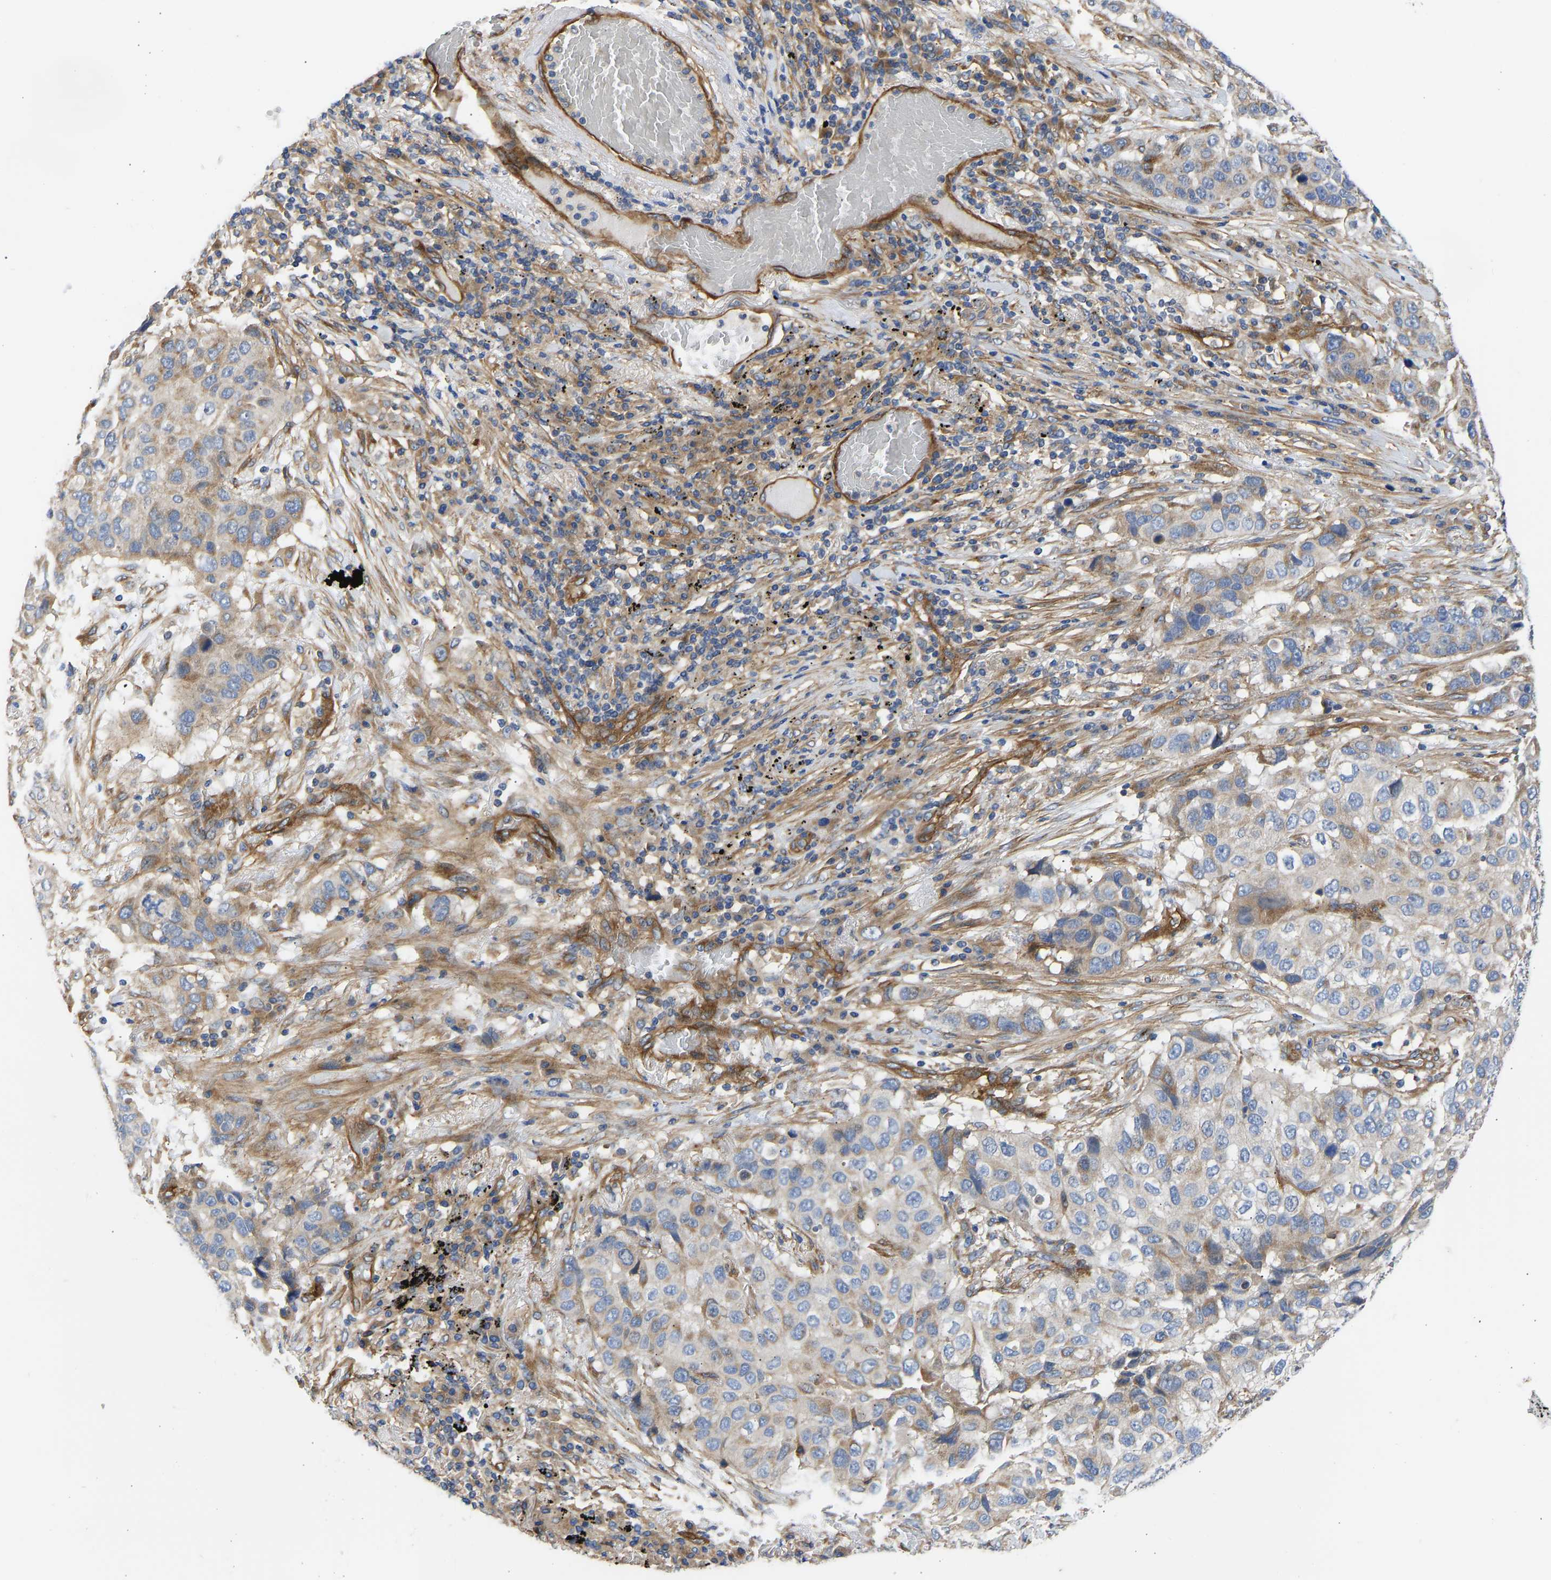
{"staining": {"intensity": "weak", "quantity": "25%-75%", "location": "cytoplasmic/membranous"}, "tissue": "lung cancer", "cell_type": "Tumor cells", "image_type": "cancer", "snomed": [{"axis": "morphology", "description": "Squamous cell carcinoma, NOS"}, {"axis": "topography", "description": "Lung"}], "caption": "A high-resolution histopathology image shows immunohistochemistry (IHC) staining of squamous cell carcinoma (lung), which demonstrates weak cytoplasmic/membranous expression in approximately 25%-75% of tumor cells. The staining was performed using DAB (3,3'-diaminobenzidine), with brown indicating positive protein expression. Nuclei are stained blue with hematoxylin.", "gene": "MYO1C", "patient": {"sex": "male", "age": 57}}